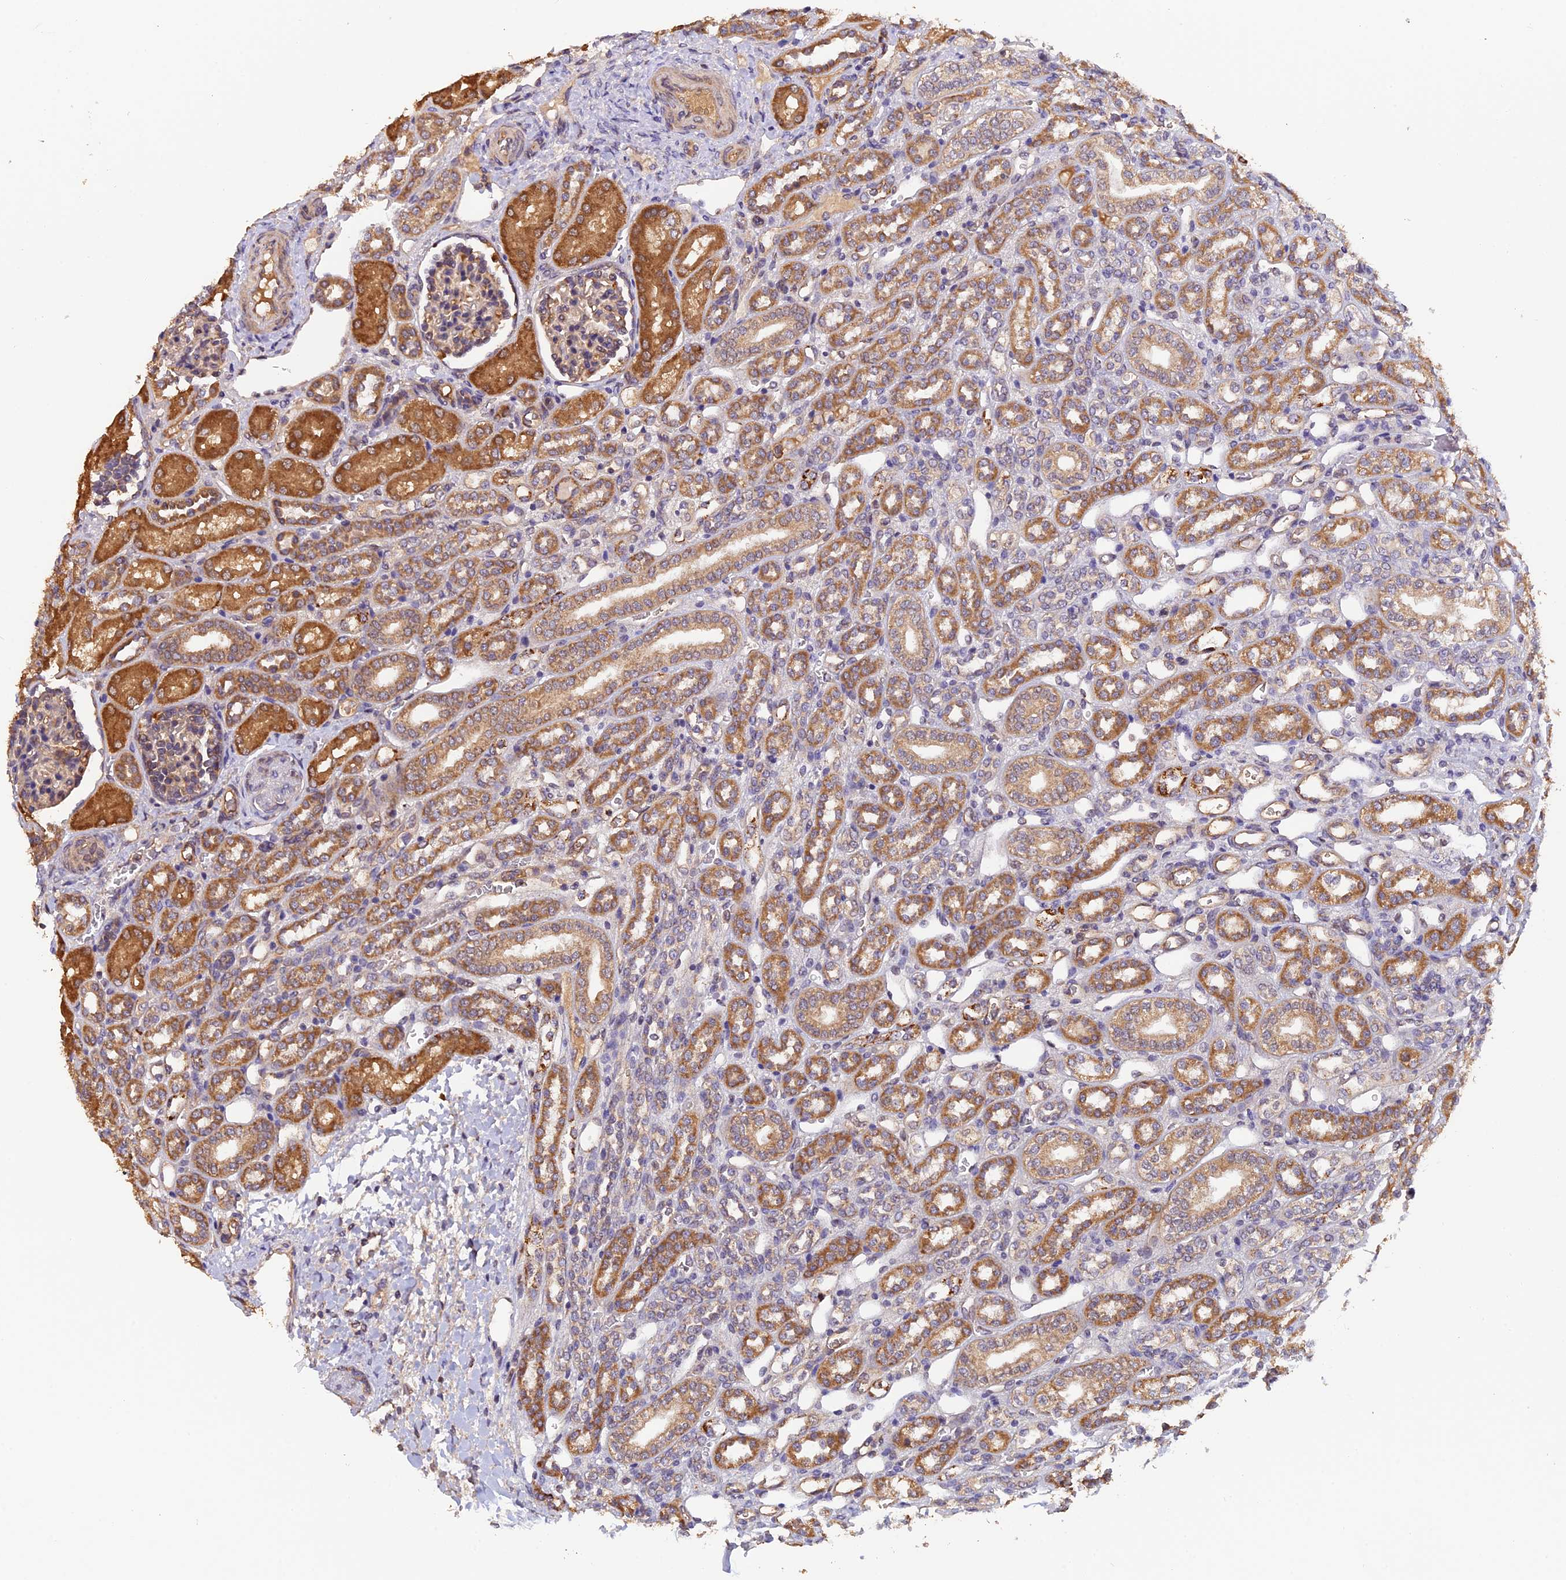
{"staining": {"intensity": "negative", "quantity": "none", "location": "none"}, "tissue": "kidney", "cell_type": "Cells in glomeruli", "image_type": "normal", "snomed": [{"axis": "morphology", "description": "Normal tissue, NOS"}, {"axis": "morphology", "description": "Neoplasm, malignant, NOS"}, {"axis": "topography", "description": "Kidney"}], "caption": "This is a image of IHC staining of unremarkable kidney, which shows no staining in cells in glomeruli.", "gene": "MNS1", "patient": {"sex": "female", "age": 1}}